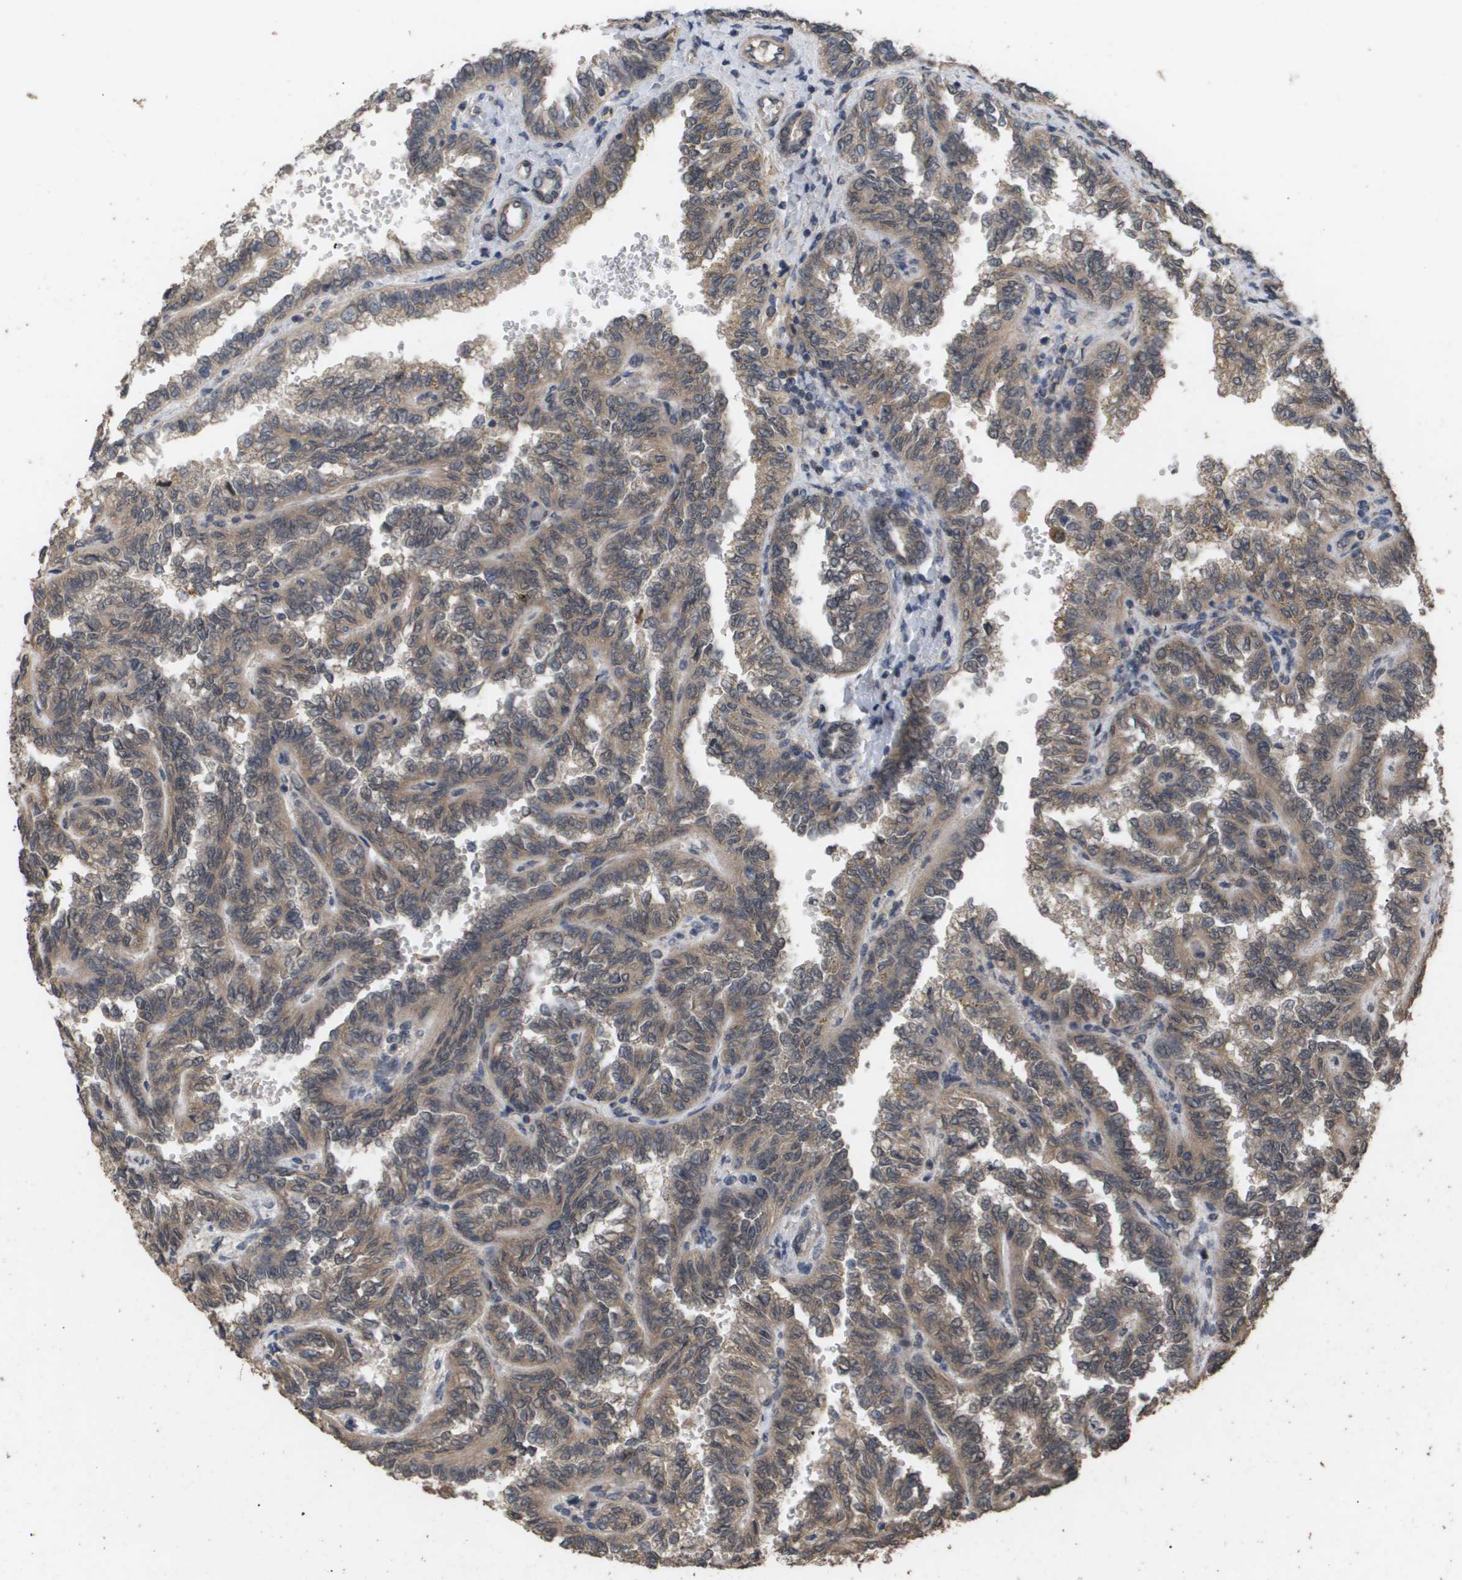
{"staining": {"intensity": "moderate", "quantity": ">75%", "location": "cytoplasmic/membranous"}, "tissue": "renal cancer", "cell_type": "Tumor cells", "image_type": "cancer", "snomed": [{"axis": "morphology", "description": "Inflammation, NOS"}, {"axis": "morphology", "description": "Adenocarcinoma, NOS"}, {"axis": "topography", "description": "Kidney"}], "caption": "Tumor cells demonstrate moderate cytoplasmic/membranous expression in about >75% of cells in renal cancer (adenocarcinoma). (DAB (3,3'-diaminobenzidine) = brown stain, brightfield microscopy at high magnification).", "gene": "CUL5", "patient": {"sex": "male", "age": 68}}